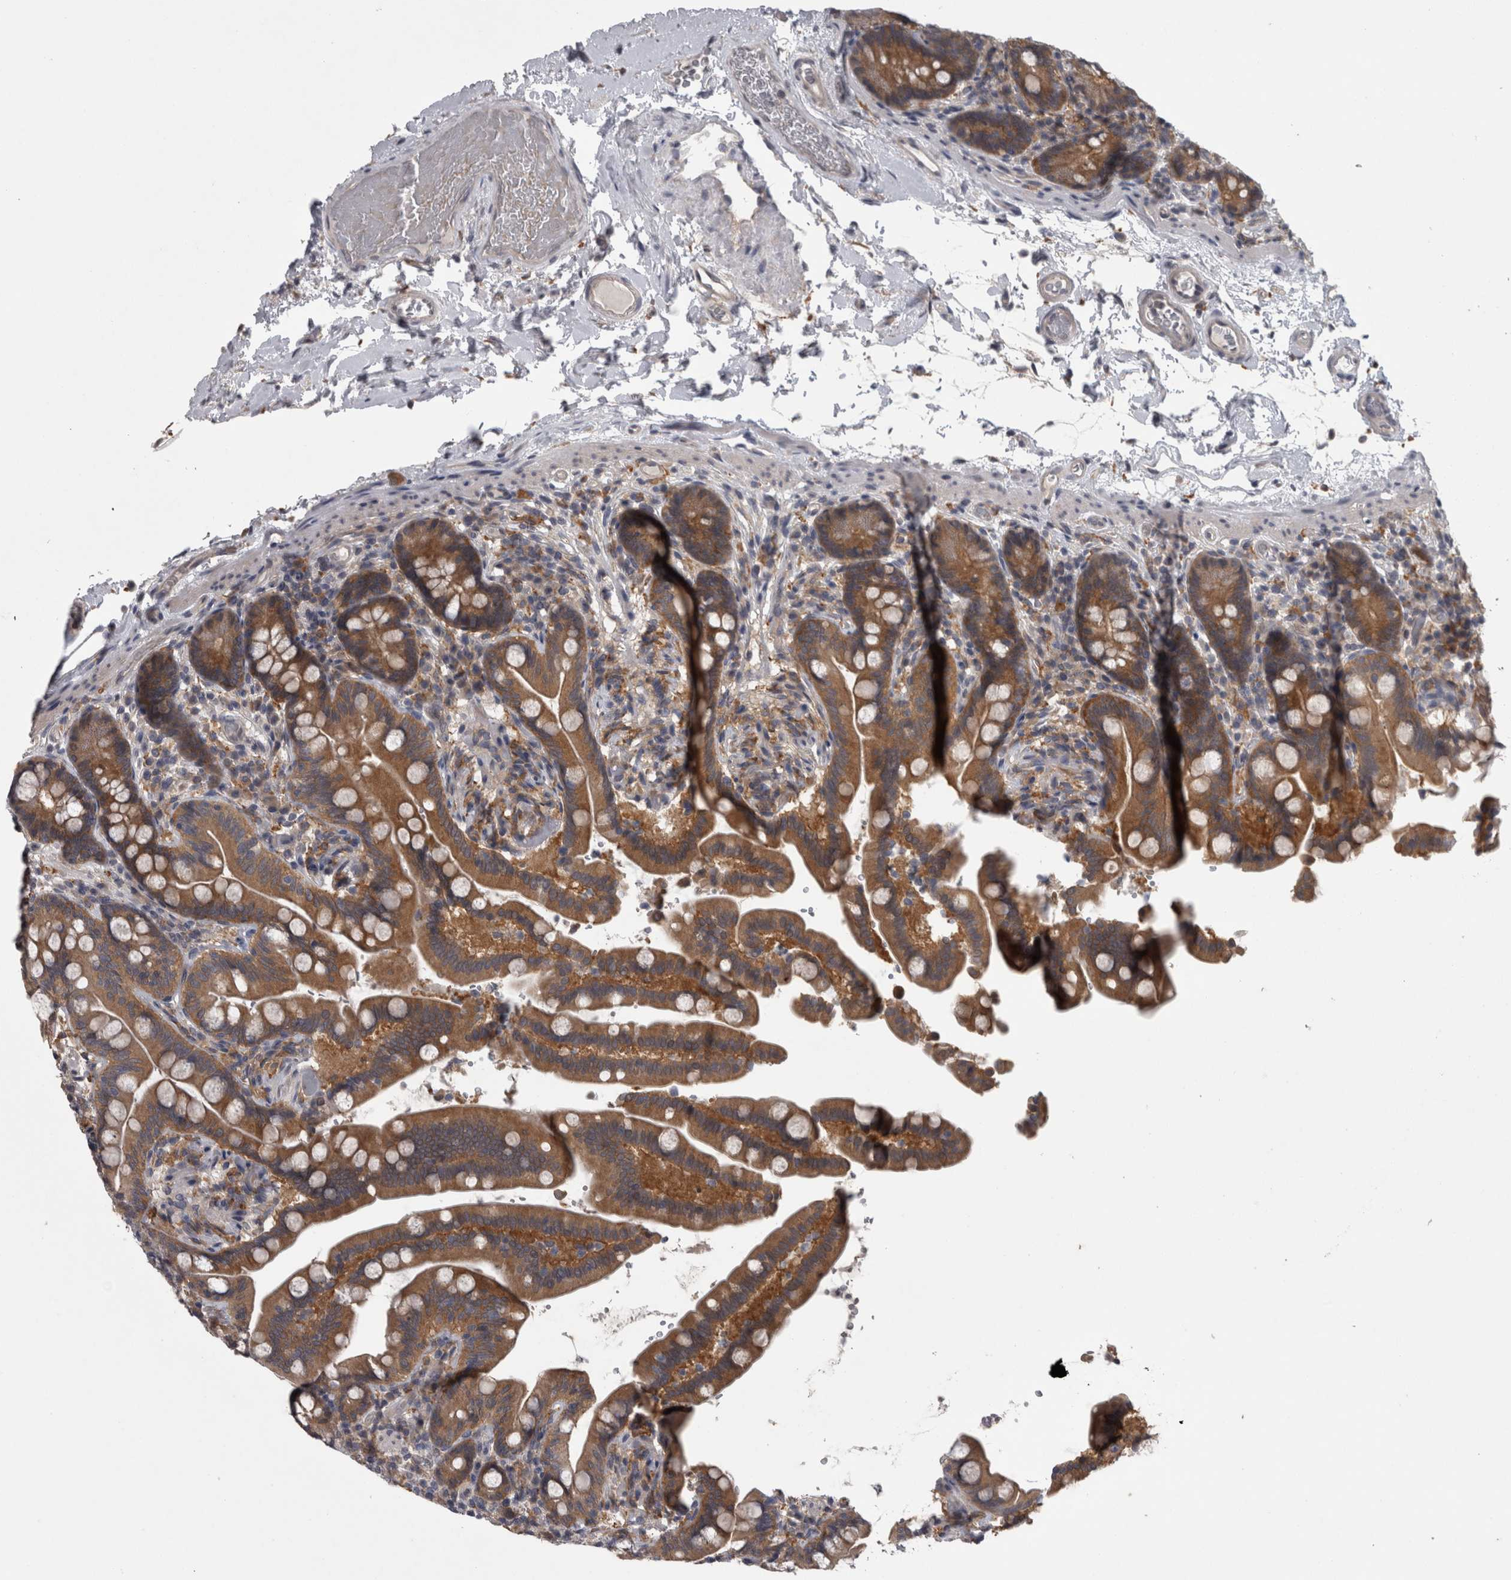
{"staining": {"intensity": "negative", "quantity": "none", "location": "none"}, "tissue": "colon", "cell_type": "Endothelial cells", "image_type": "normal", "snomed": [{"axis": "morphology", "description": "Normal tissue, NOS"}, {"axis": "topography", "description": "Smooth muscle"}, {"axis": "topography", "description": "Colon"}], "caption": "A micrograph of human colon is negative for staining in endothelial cells.", "gene": "PRKCI", "patient": {"sex": "male", "age": 73}}